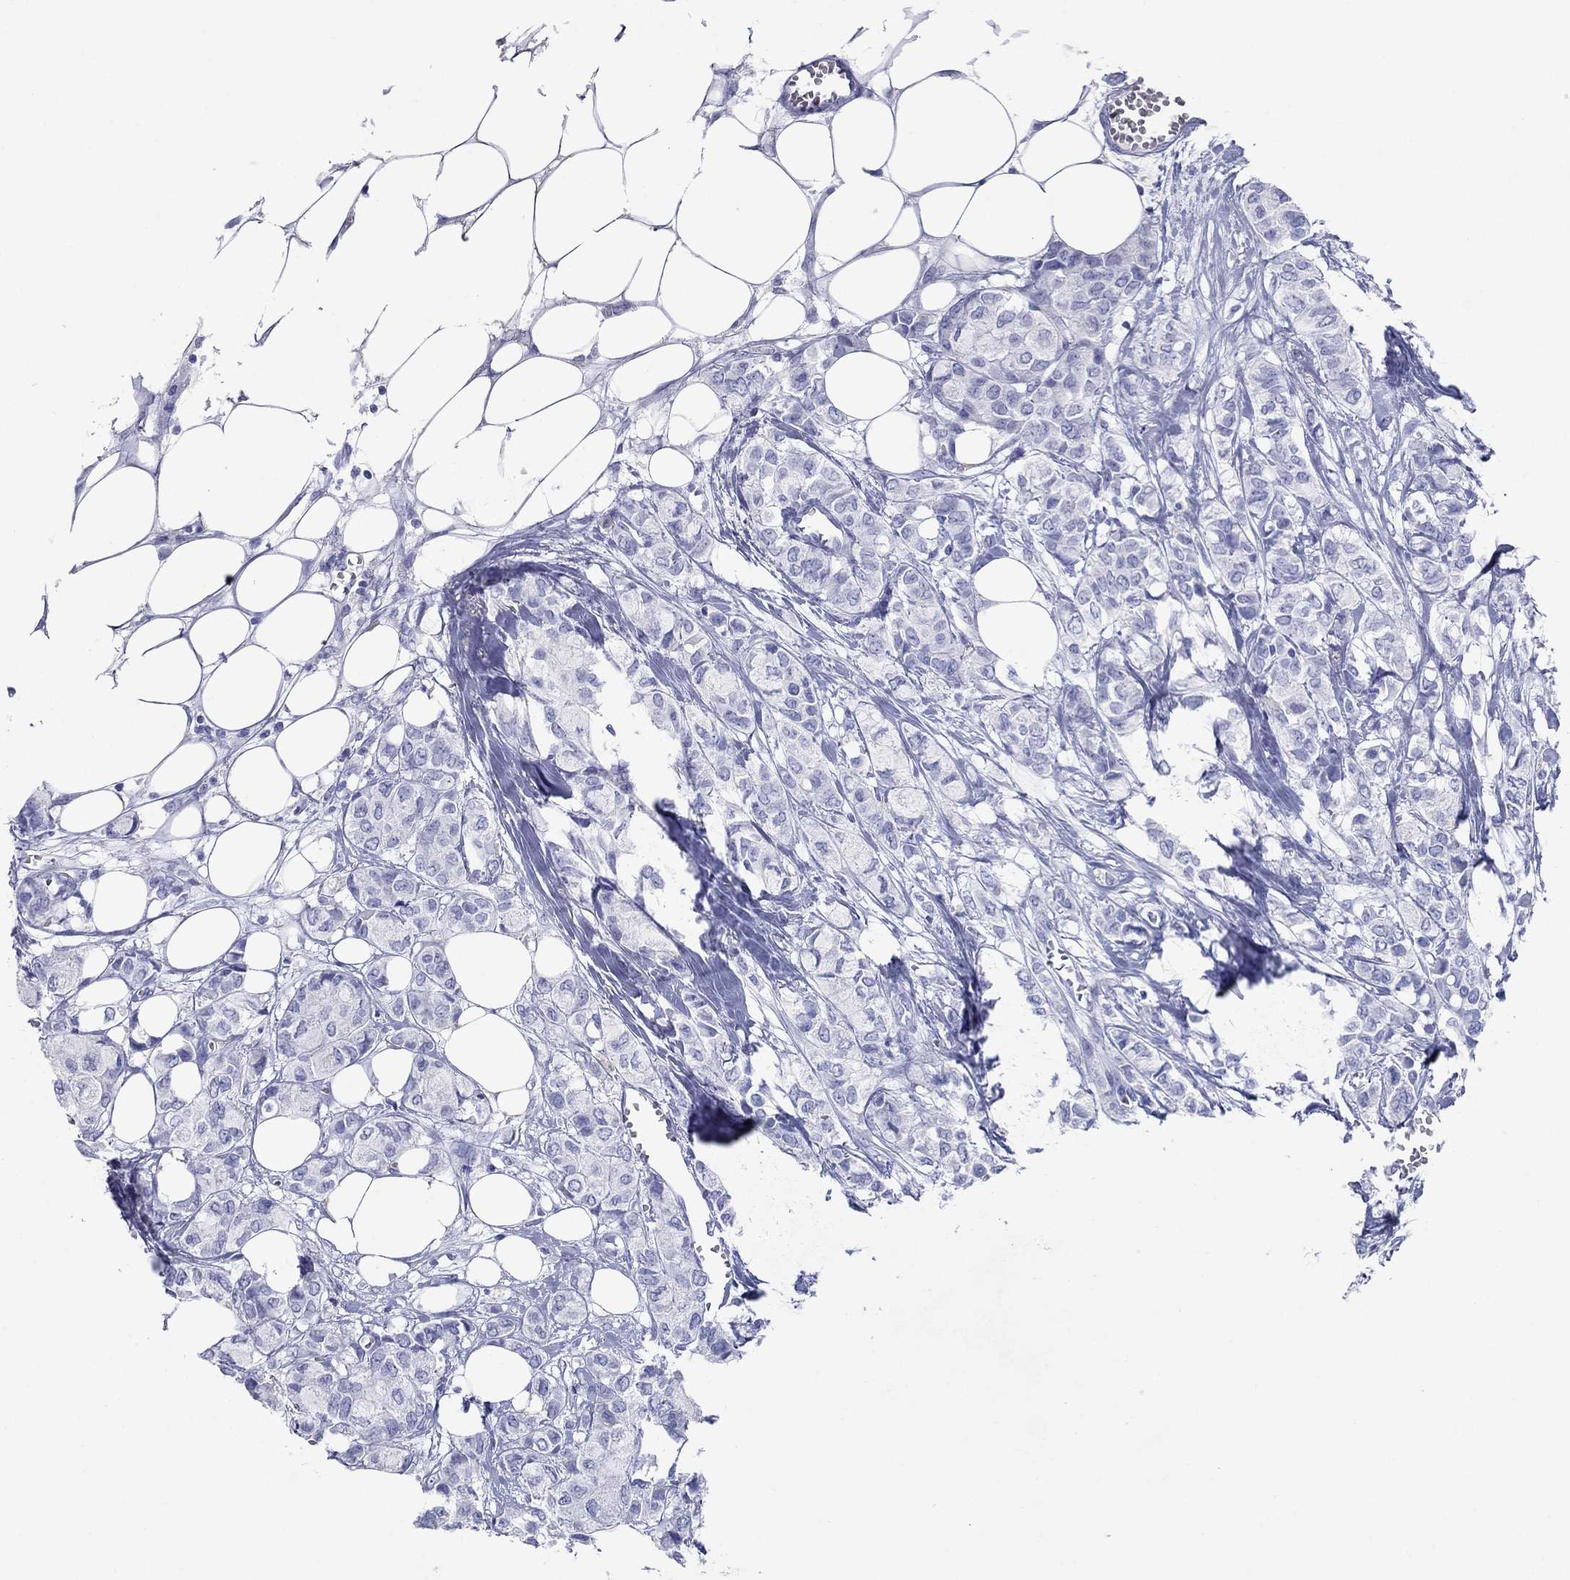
{"staining": {"intensity": "negative", "quantity": "none", "location": "none"}, "tissue": "breast cancer", "cell_type": "Tumor cells", "image_type": "cancer", "snomed": [{"axis": "morphology", "description": "Duct carcinoma"}, {"axis": "topography", "description": "Breast"}], "caption": "Breast cancer was stained to show a protein in brown. There is no significant staining in tumor cells. (DAB (3,3'-diaminobenzidine) immunohistochemistry, high magnification).", "gene": "ATP4A", "patient": {"sex": "female", "age": 85}}